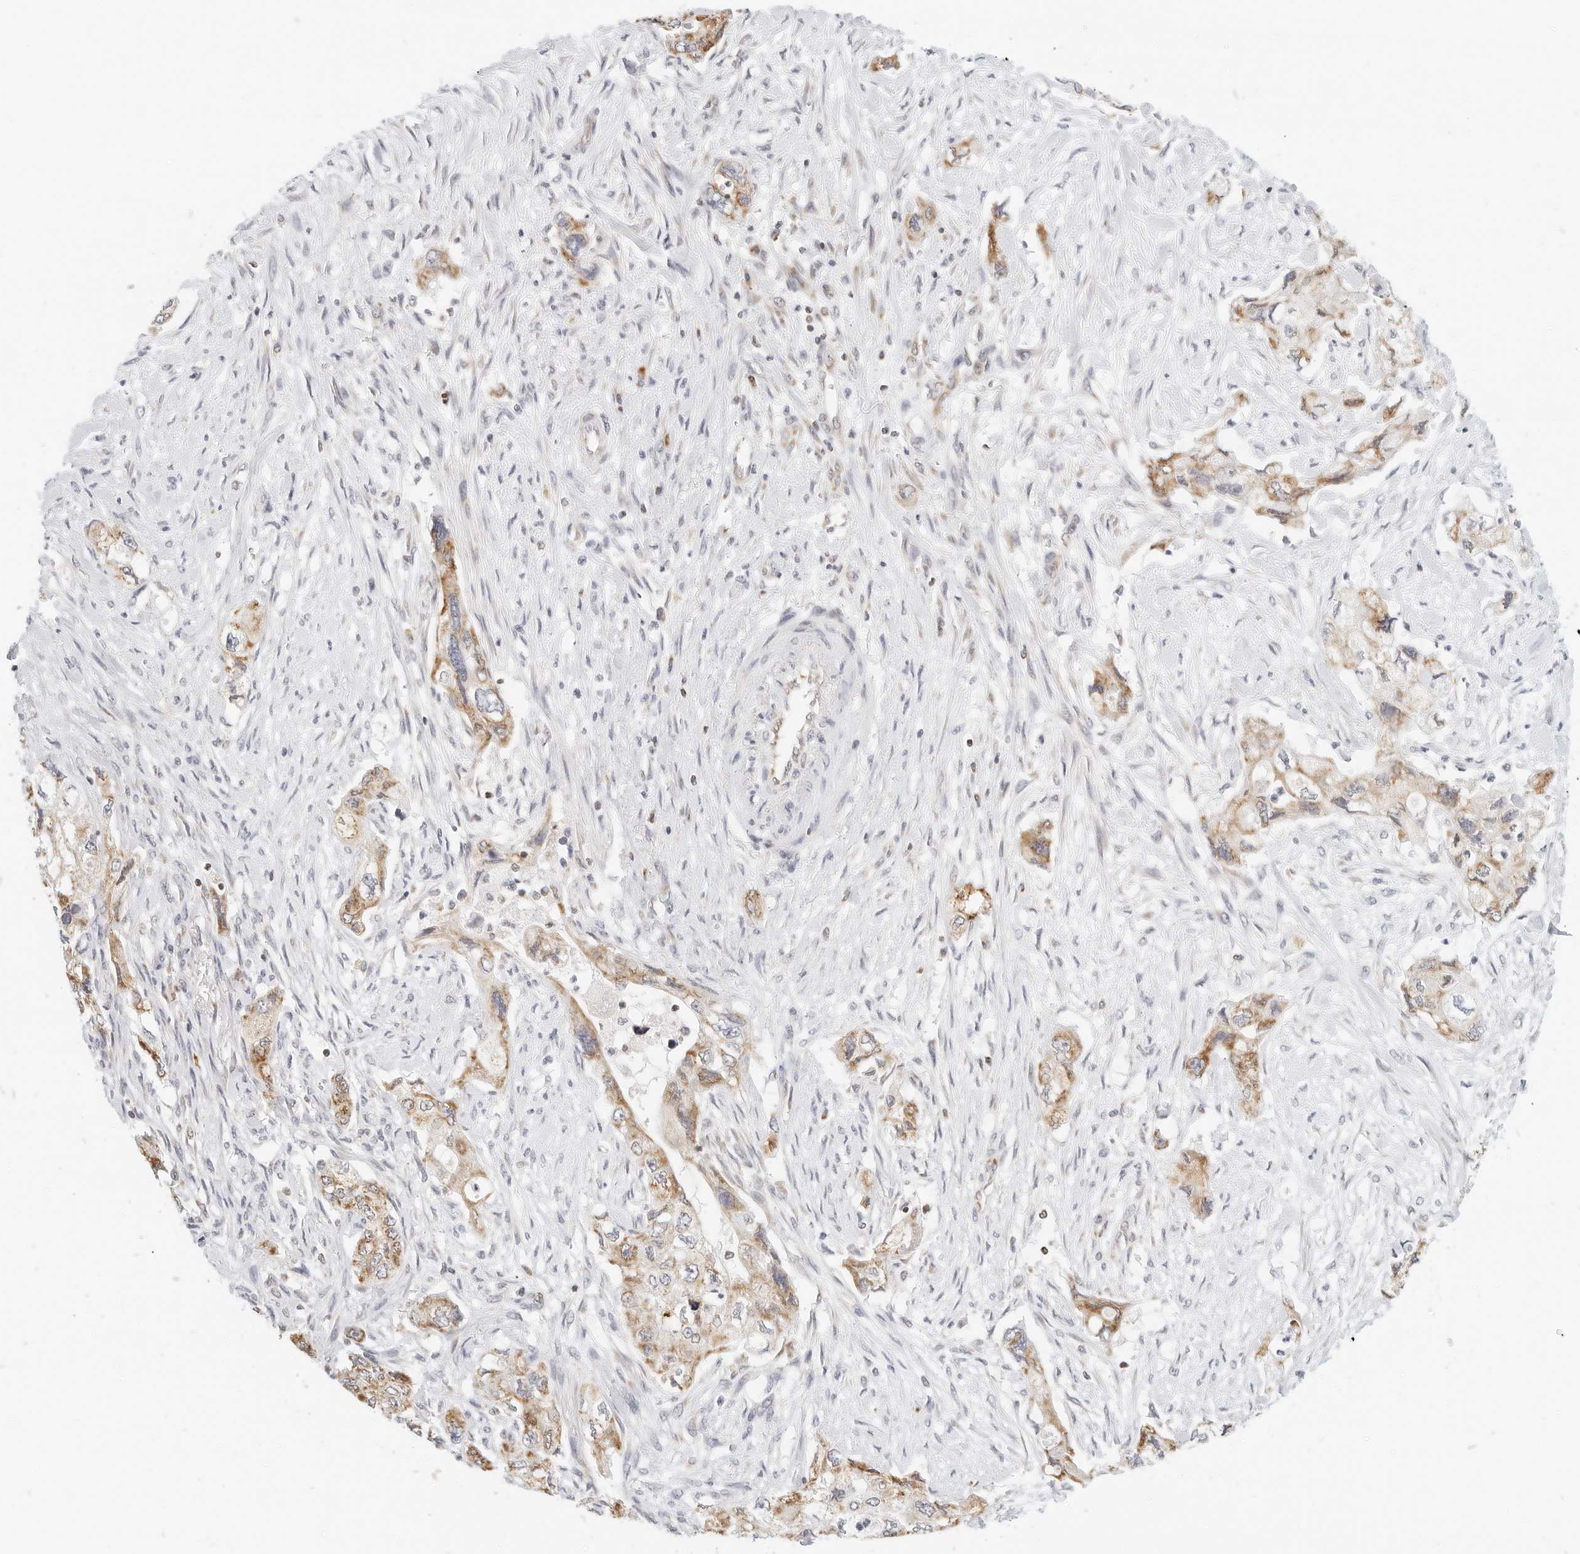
{"staining": {"intensity": "moderate", "quantity": "25%-75%", "location": "cytoplasmic/membranous"}, "tissue": "pancreatic cancer", "cell_type": "Tumor cells", "image_type": "cancer", "snomed": [{"axis": "morphology", "description": "Adenocarcinoma, NOS"}, {"axis": "topography", "description": "Pancreas"}], "caption": "Pancreatic adenocarcinoma stained for a protein (brown) reveals moderate cytoplasmic/membranous positive expression in about 25%-75% of tumor cells.", "gene": "ATL1", "patient": {"sex": "female", "age": 73}}